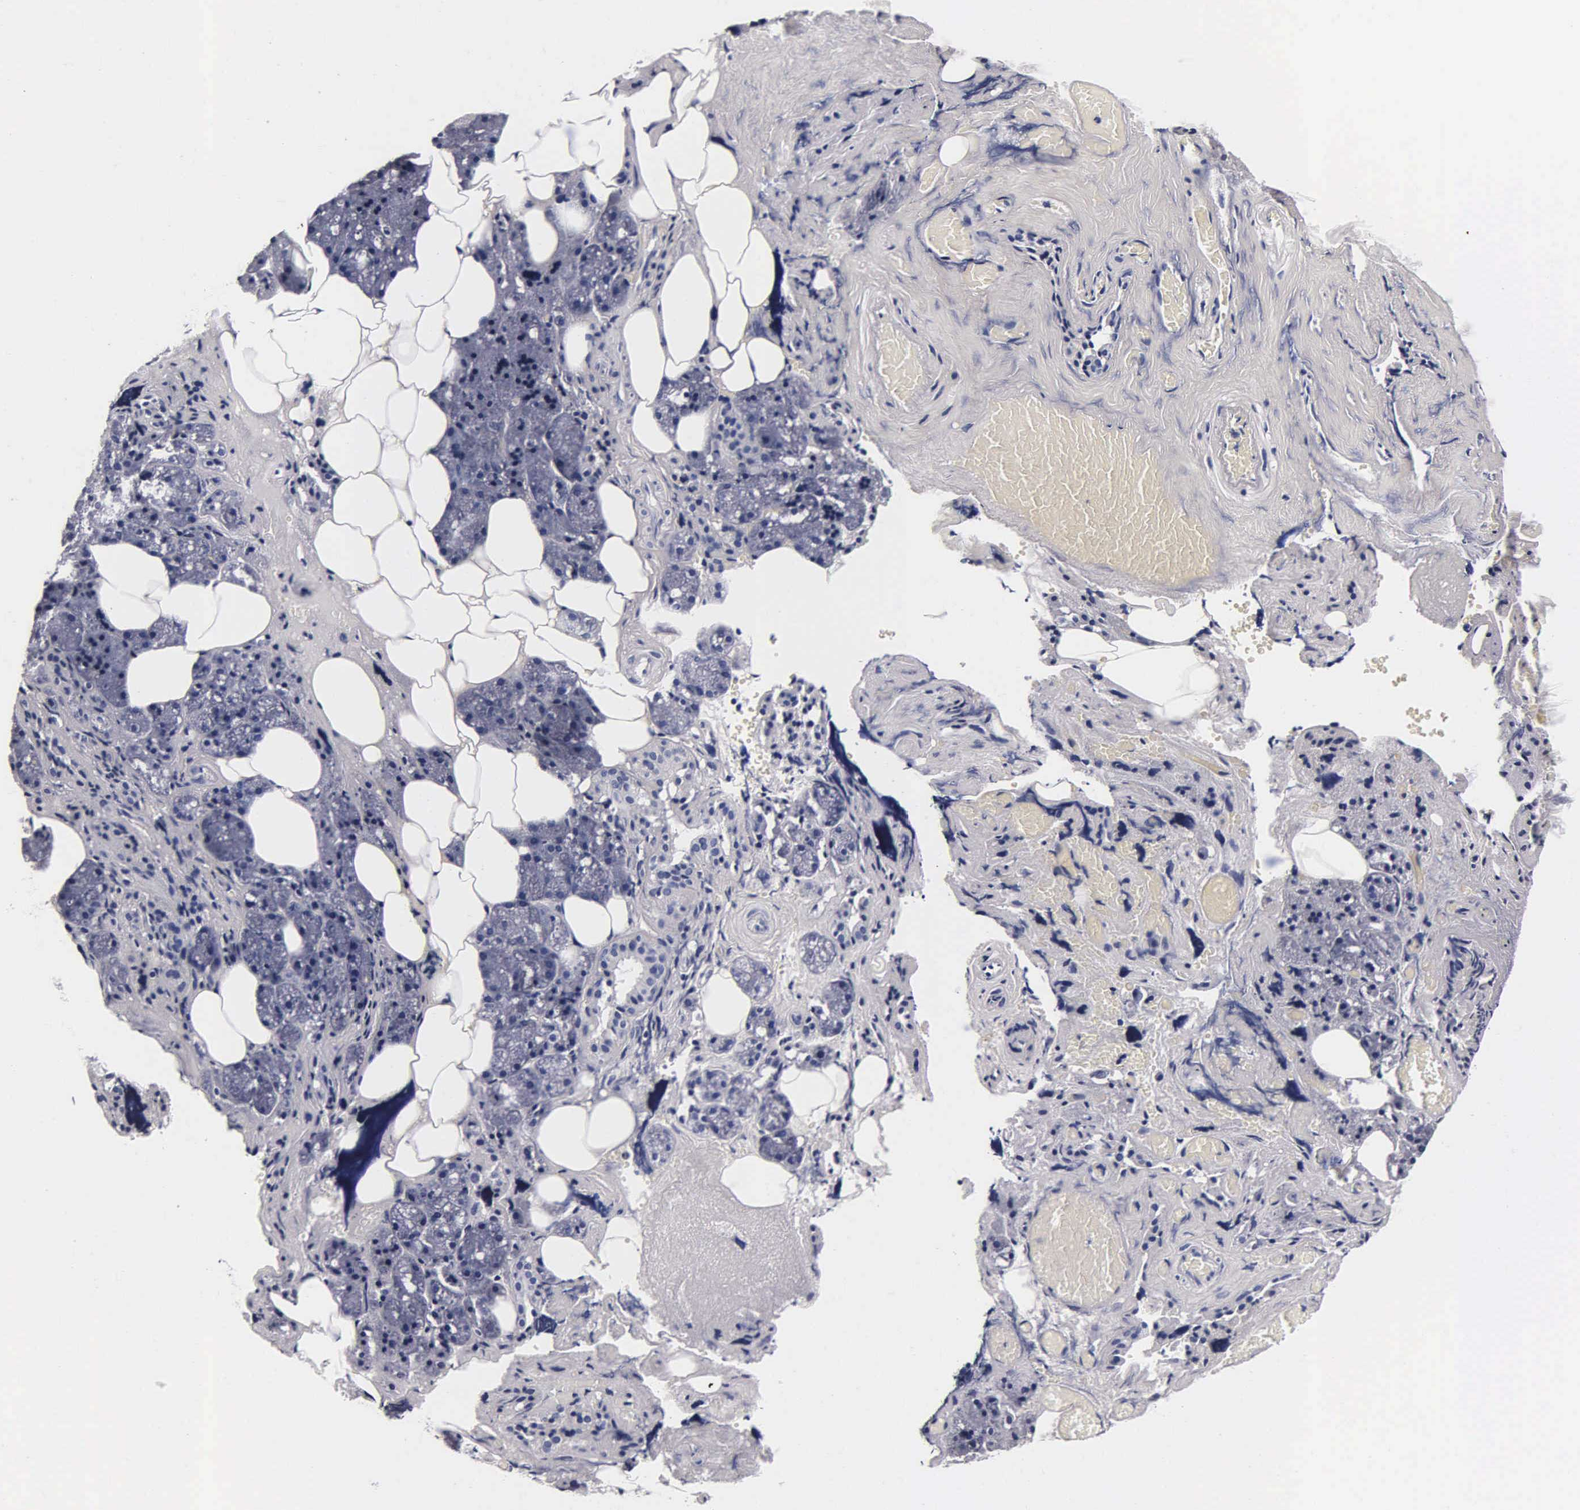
{"staining": {"intensity": "negative", "quantity": "none", "location": "none"}, "tissue": "salivary gland", "cell_type": "Glandular cells", "image_type": "normal", "snomed": [{"axis": "morphology", "description": "Normal tissue, NOS"}, {"axis": "topography", "description": "Salivary gland"}], "caption": "Human salivary gland stained for a protein using IHC reveals no positivity in glandular cells.", "gene": "MB", "patient": {"sex": "female", "age": 55}}